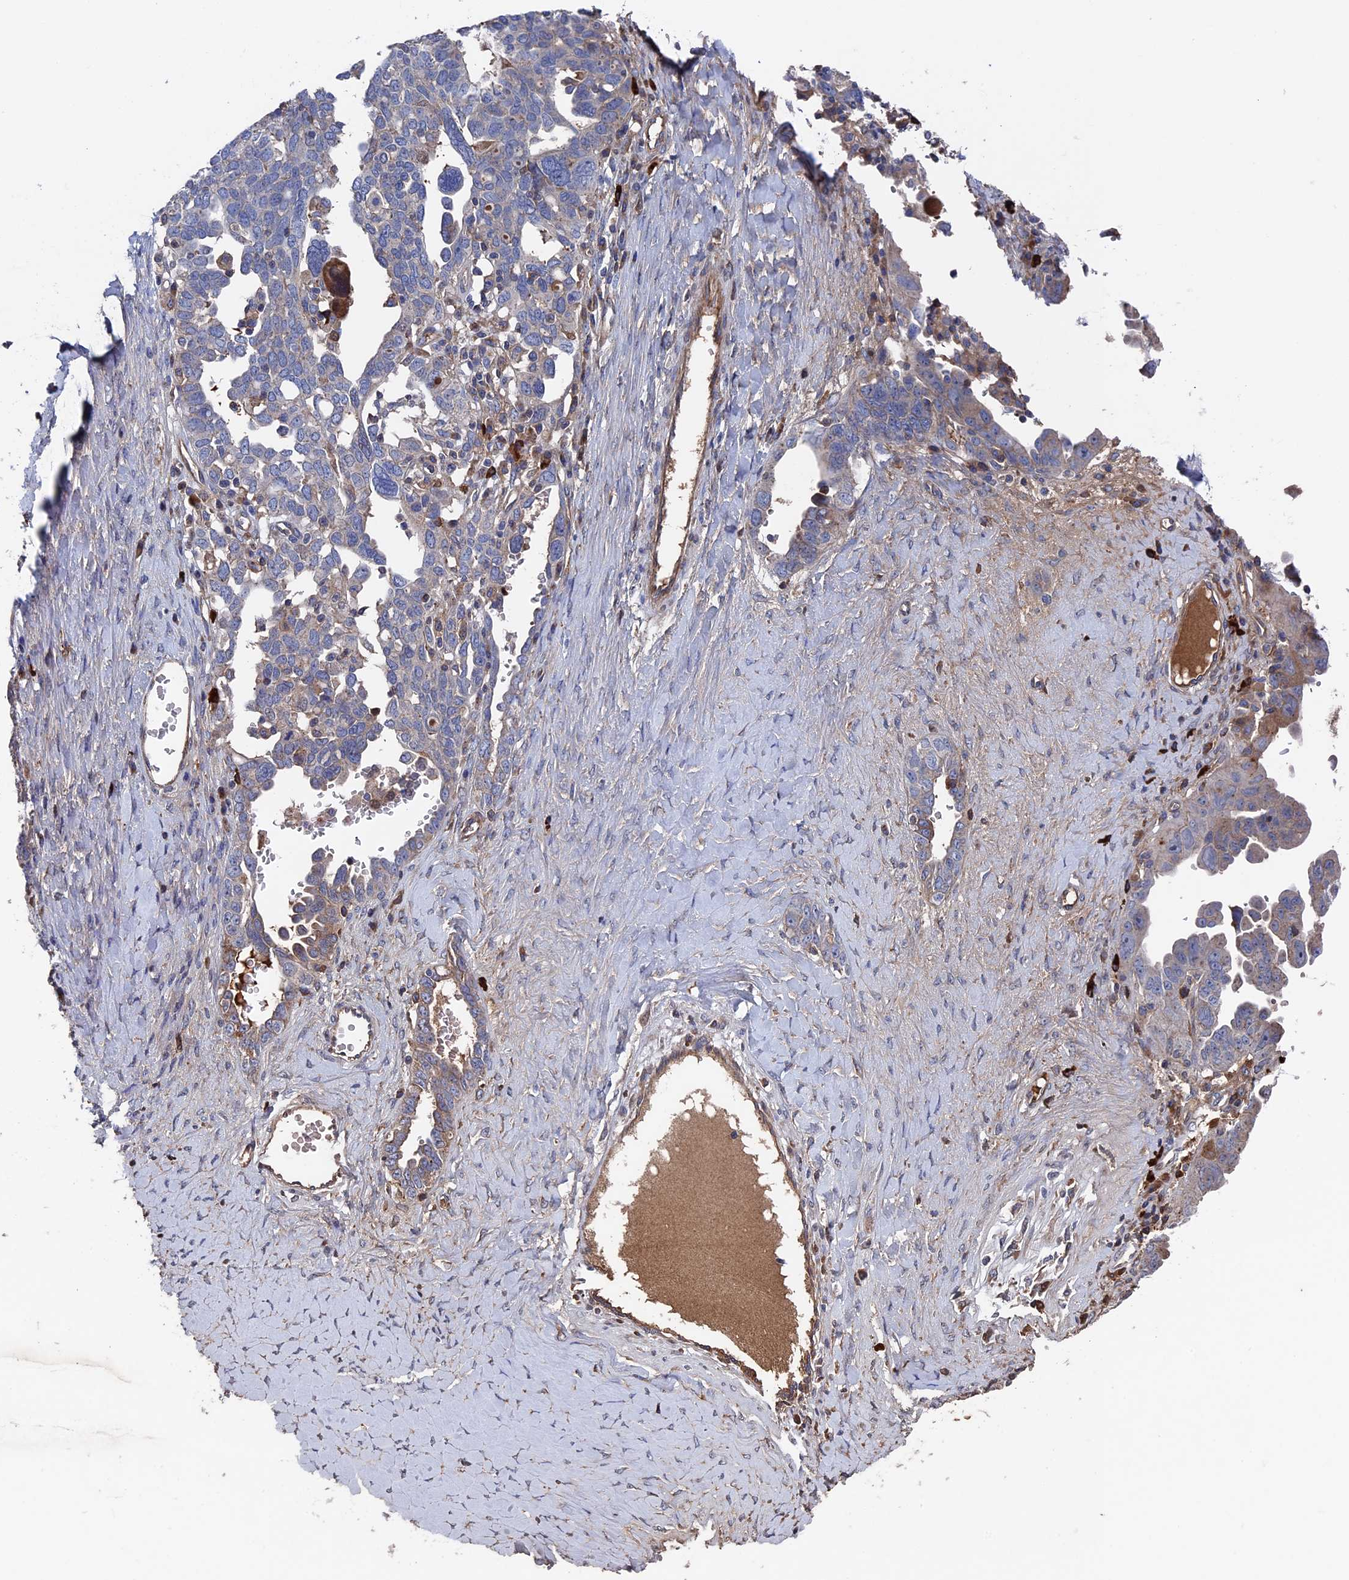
{"staining": {"intensity": "weak", "quantity": "<25%", "location": "cytoplasmic/membranous"}, "tissue": "ovarian cancer", "cell_type": "Tumor cells", "image_type": "cancer", "snomed": [{"axis": "morphology", "description": "Carcinoma, endometroid"}, {"axis": "topography", "description": "Ovary"}], "caption": "Tumor cells show no significant protein staining in endometroid carcinoma (ovarian).", "gene": "RPUSD1", "patient": {"sex": "female", "age": 62}}